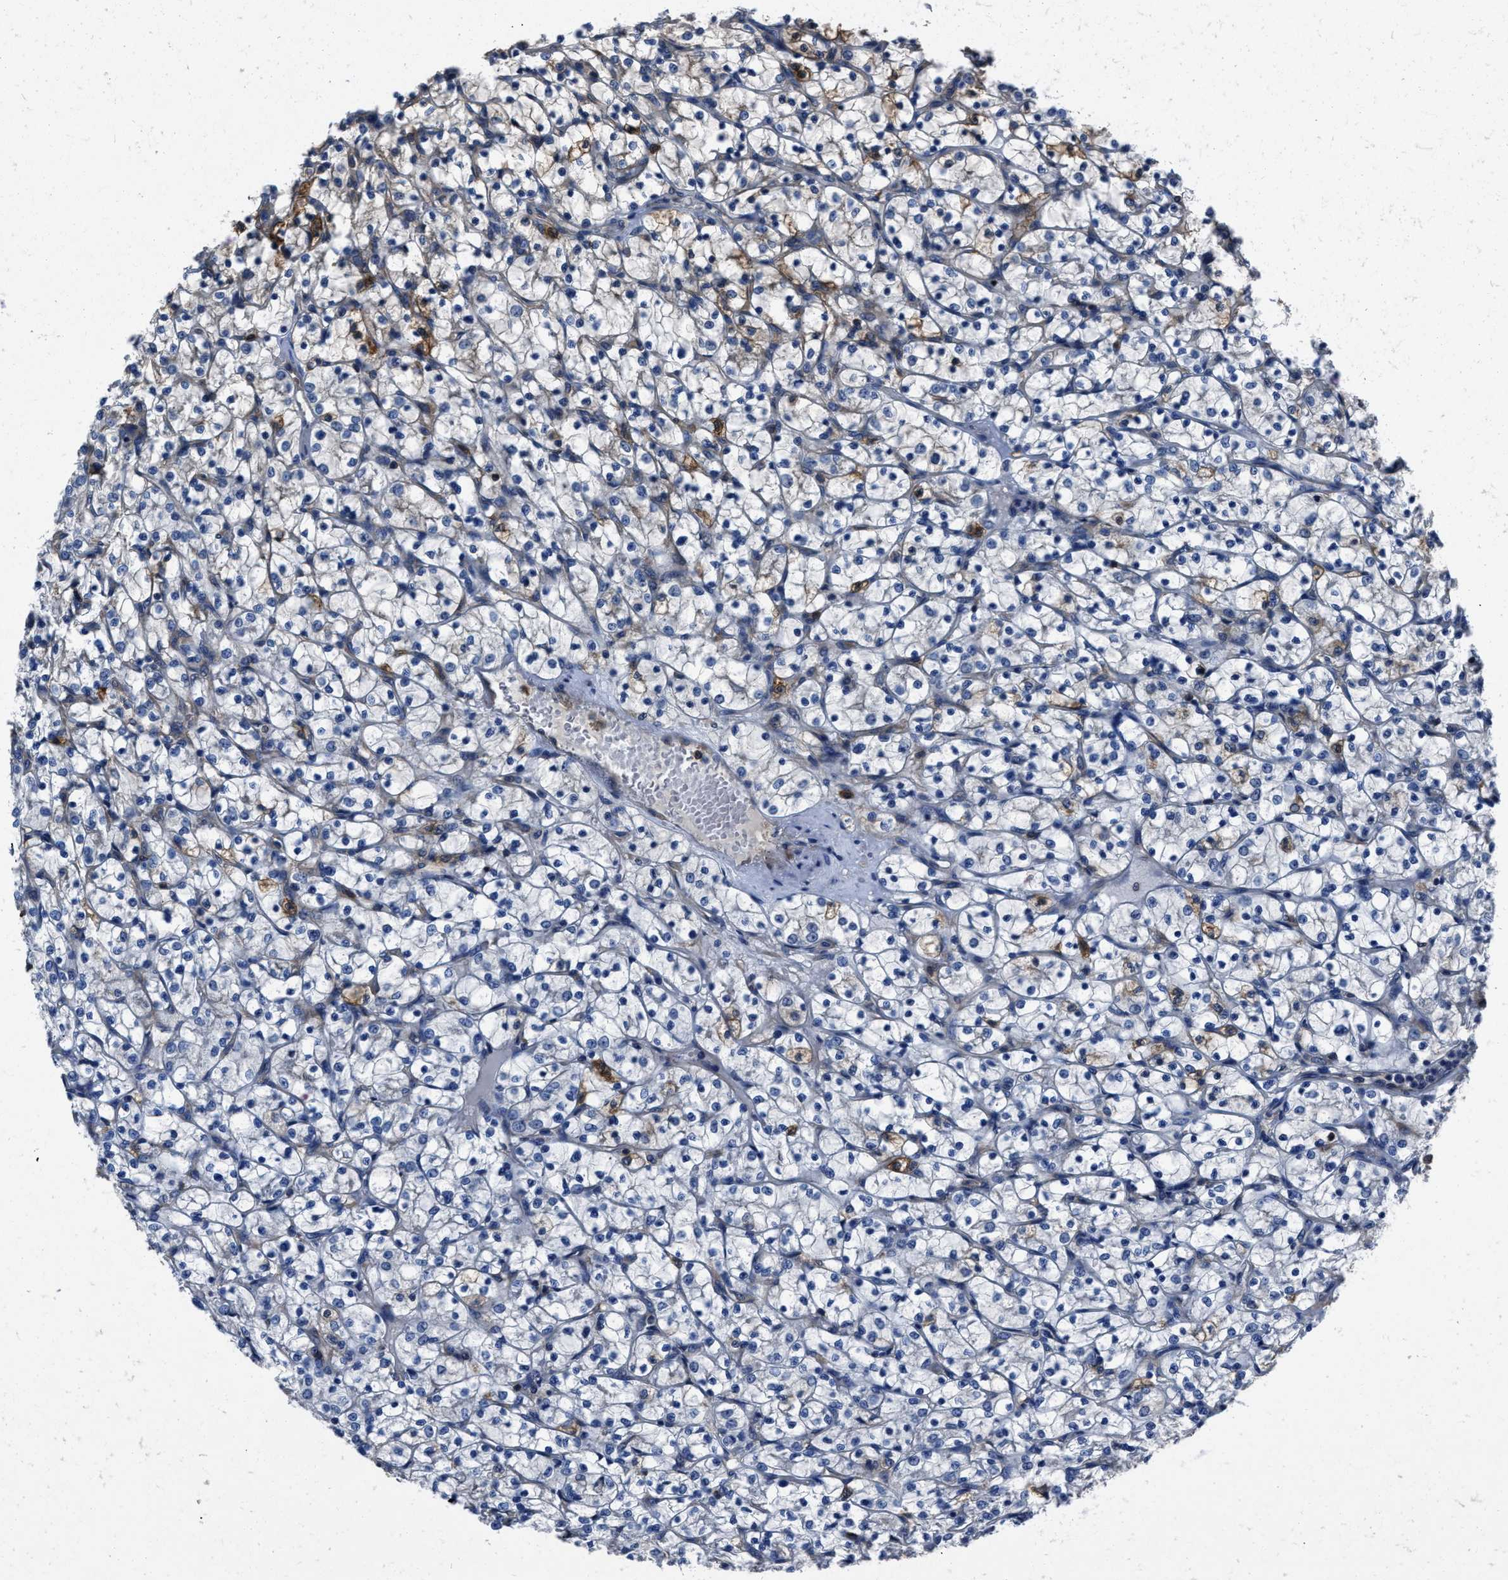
{"staining": {"intensity": "weak", "quantity": "25%-75%", "location": "cytoplasmic/membranous"}, "tissue": "renal cancer", "cell_type": "Tumor cells", "image_type": "cancer", "snomed": [{"axis": "morphology", "description": "Adenocarcinoma, NOS"}, {"axis": "topography", "description": "Kidney"}], "caption": "Immunohistochemical staining of adenocarcinoma (renal) shows low levels of weak cytoplasmic/membranous protein expression in approximately 25%-75% of tumor cells. (DAB (3,3'-diaminobenzidine) = brown stain, brightfield microscopy at high magnification).", "gene": "YARS1", "patient": {"sex": "female", "age": 69}}